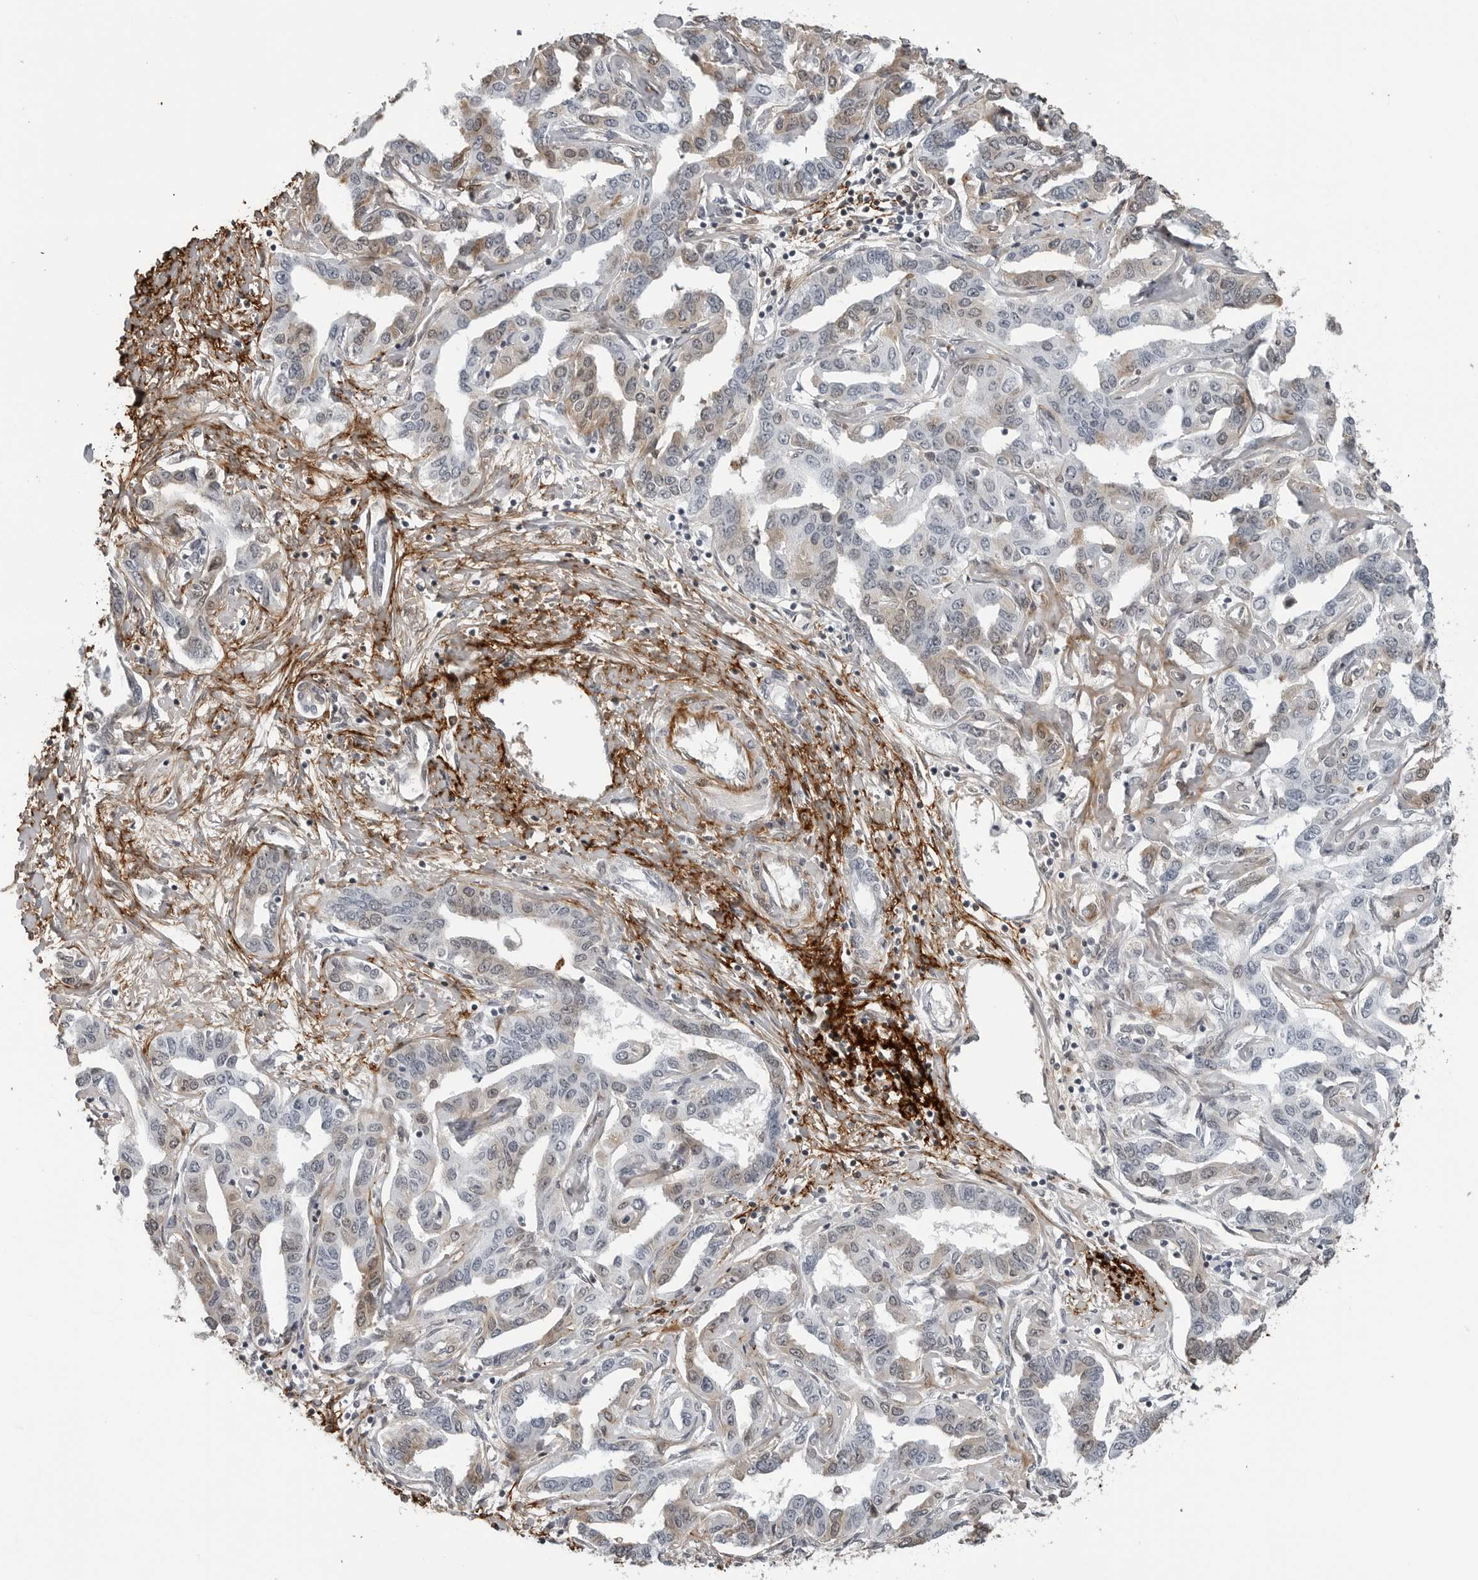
{"staining": {"intensity": "negative", "quantity": "none", "location": "none"}, "tissue": "liver cancer", "cell_type": "Tumor cells", "image_type": "cancer", "snomed": [{"axis": "morphology", "description": "Cholangiocarcinoma"}, {"axis": "topography", "description": "Liver"}], "caption": "IHC histopathology image of neoplastic tissue: human liver cancer stained with DAB exhibits no significant protein staining in tumor cells.", "gene": "CXCR5", "patient": {"sex": "male", "age": 59}}